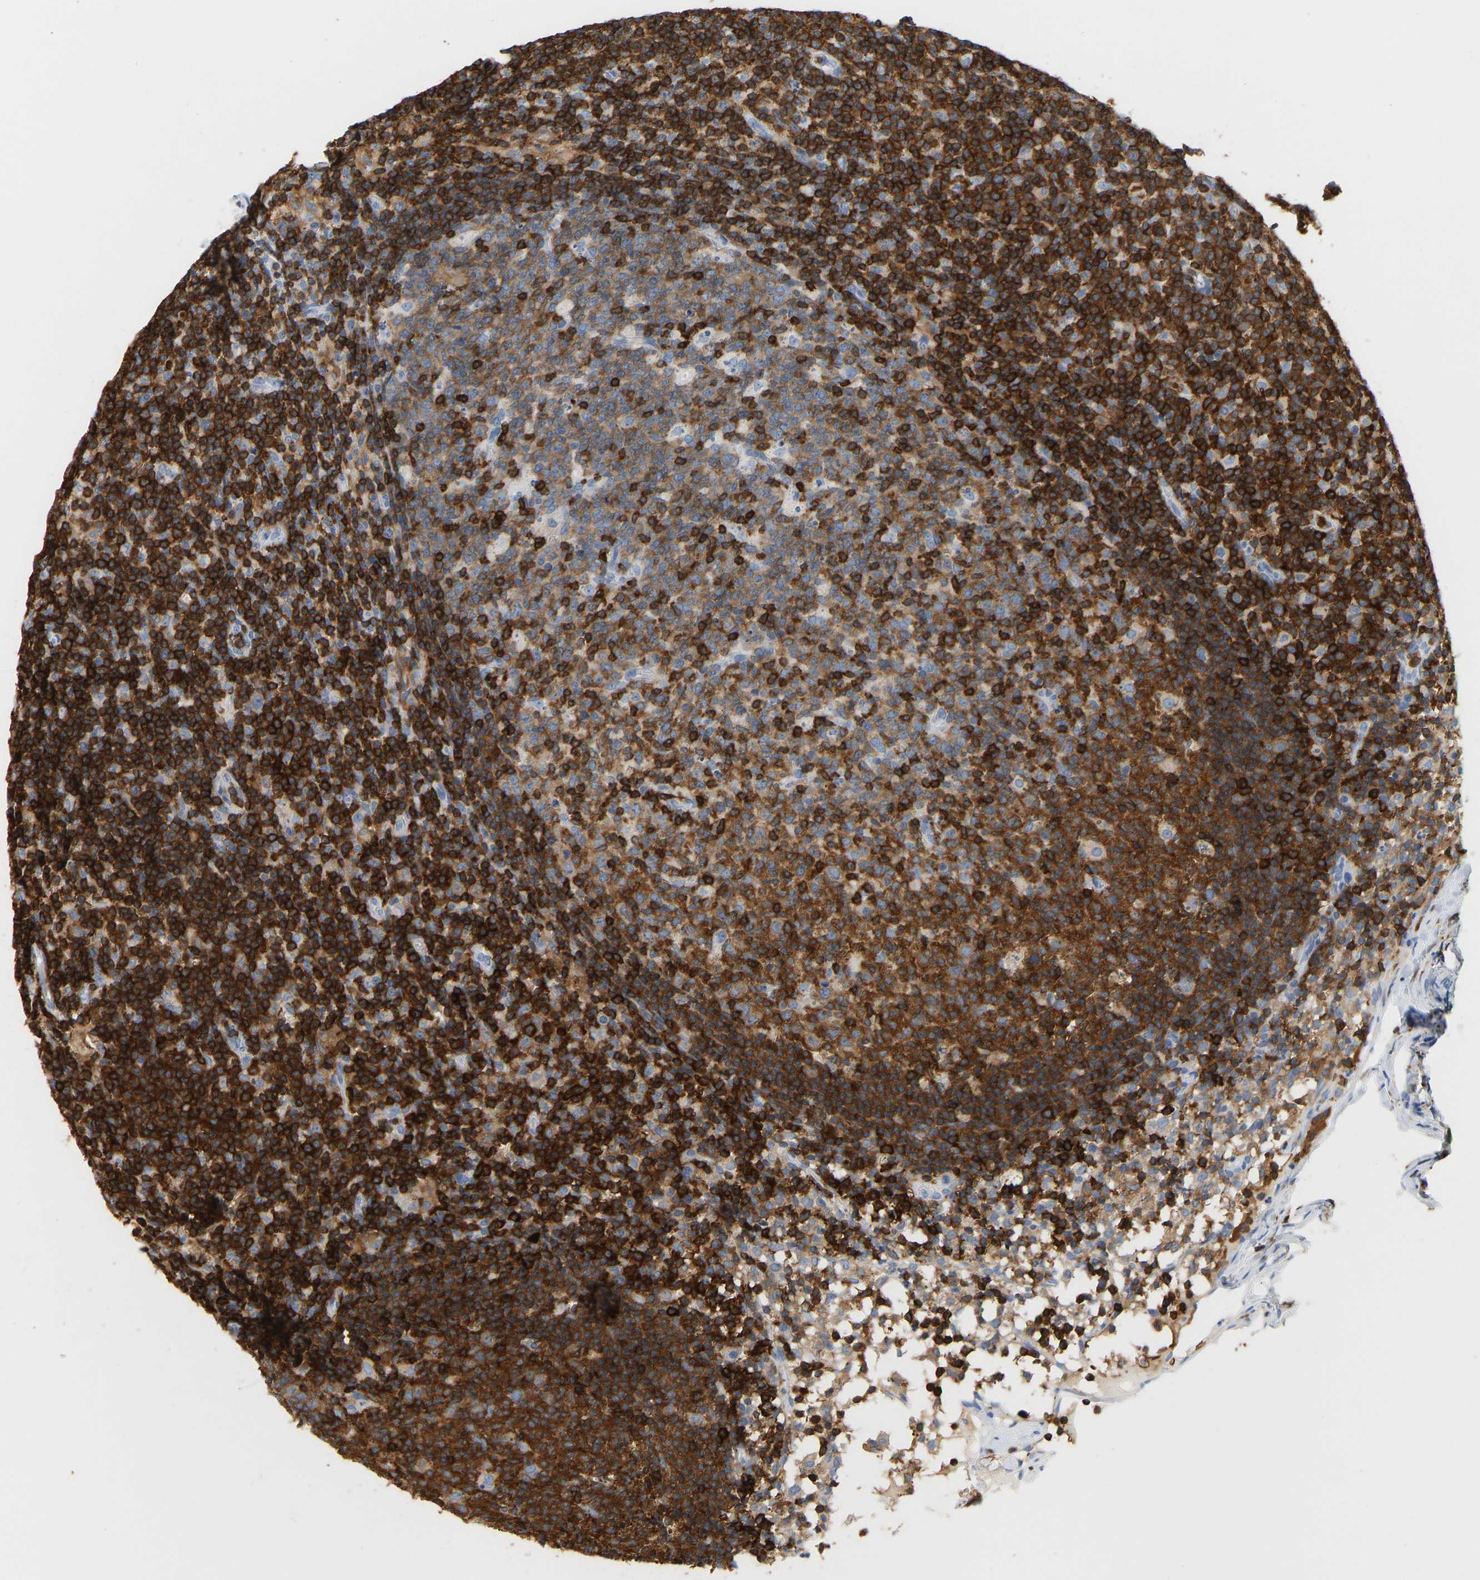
{"staining": {"intensity": "strong", "quantity": ">75%", "location": "cytoplasmic/membranous"}, "tissue": "lymph node", "cell_type": "Germinal center cells", "image_type": "normal", "snomed": [{"axis": "morphology", "description": "Normal tissue, NOS"}, {"axis": "morphology", "description": "Inflammation, NOS"}, {"axis": "topography", "description": "Lymph node"}], "caption": "This is a histology image of IHC staining of normal lymph node, which shows strong expression in the cytoplasmic/membranous of germinal center cells.", "gene": "EVL", "patient": {"sex": "male", "age": 55}}